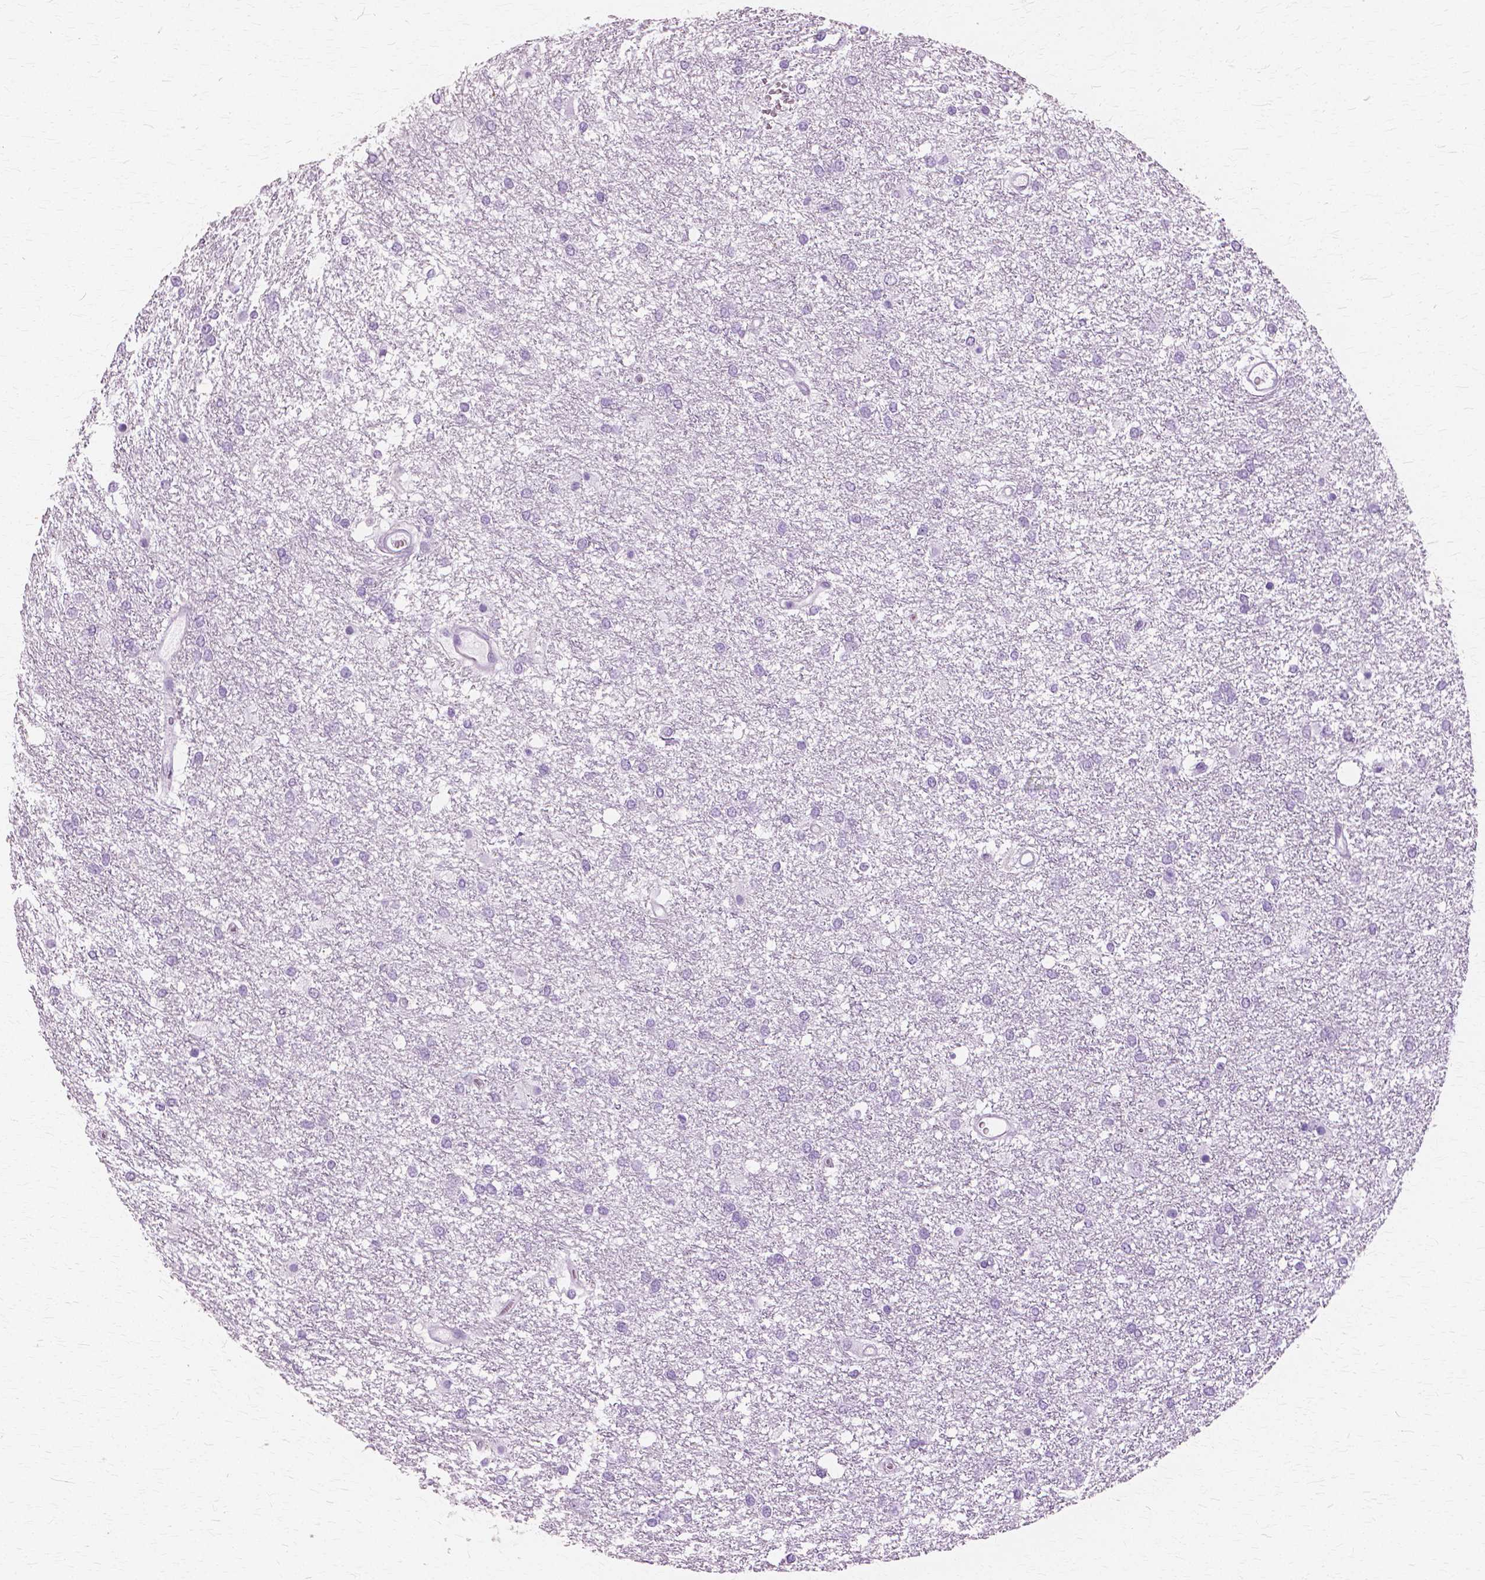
{"staining": {"intensity": "negative", "quantity": "none", "location": "none"}, "tissue": "glioma", "cell_type": "Tumor cells", "image_type": "cancer", "snomed": [{"axis": "morphology", "description": "Glioma, malignant, High grade"}, {"axis": "topography", "description": "Brain"}], "caption": "High magnification brightfield microscopy of malignant glioma (high-grade) stained with DAB (3,3'-diaminobenzidine) (brown) and counterstained with hematoxylin (blue): tumor cells show no significant positivity.", "gene": "SFTPD", "patient": {"sex": "female", "age": 61}}